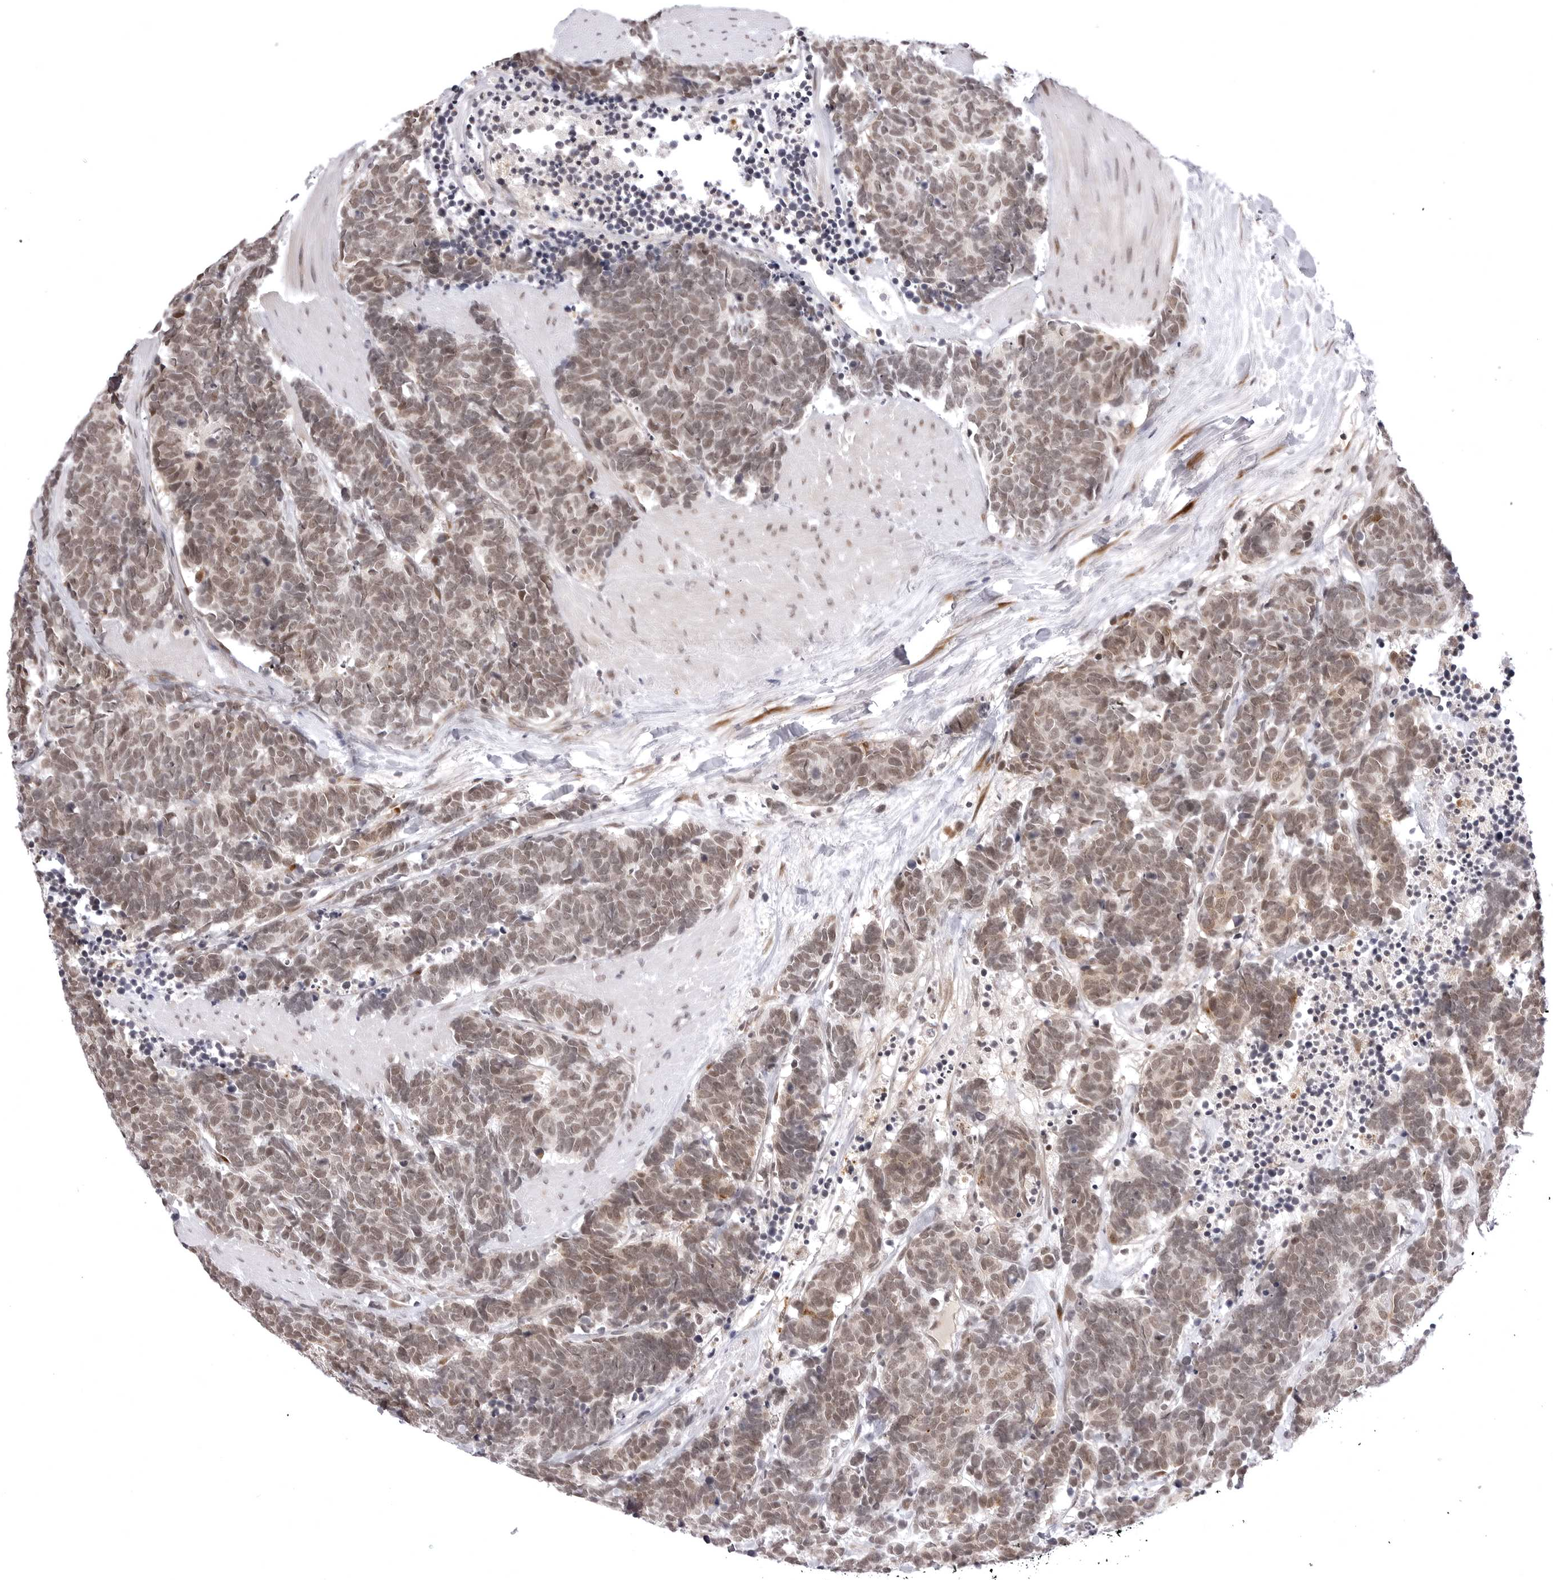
{"staining": {"intensity": "moderate", "quantity": ">75%", "location": "nuclear"}, "tissue": "carcinoid", "cell_type": "Tumor cells", "image_type": "cancer", "snomed": [{"axis": "morphology", "description": "Carcinoma, NOS"}, {"axis": "morphology", "description": "Carcinoid, malignant, NOS"}, {"axis": "topography", "description": "Urinary bladder"}], "caption": "A medium amount of moderate nuclear positivity is seen in approximately >75% of tumor cells in carcinoid tissue.", "gene": "PHF3", "patient": {"sex": "male", "age": 57}}